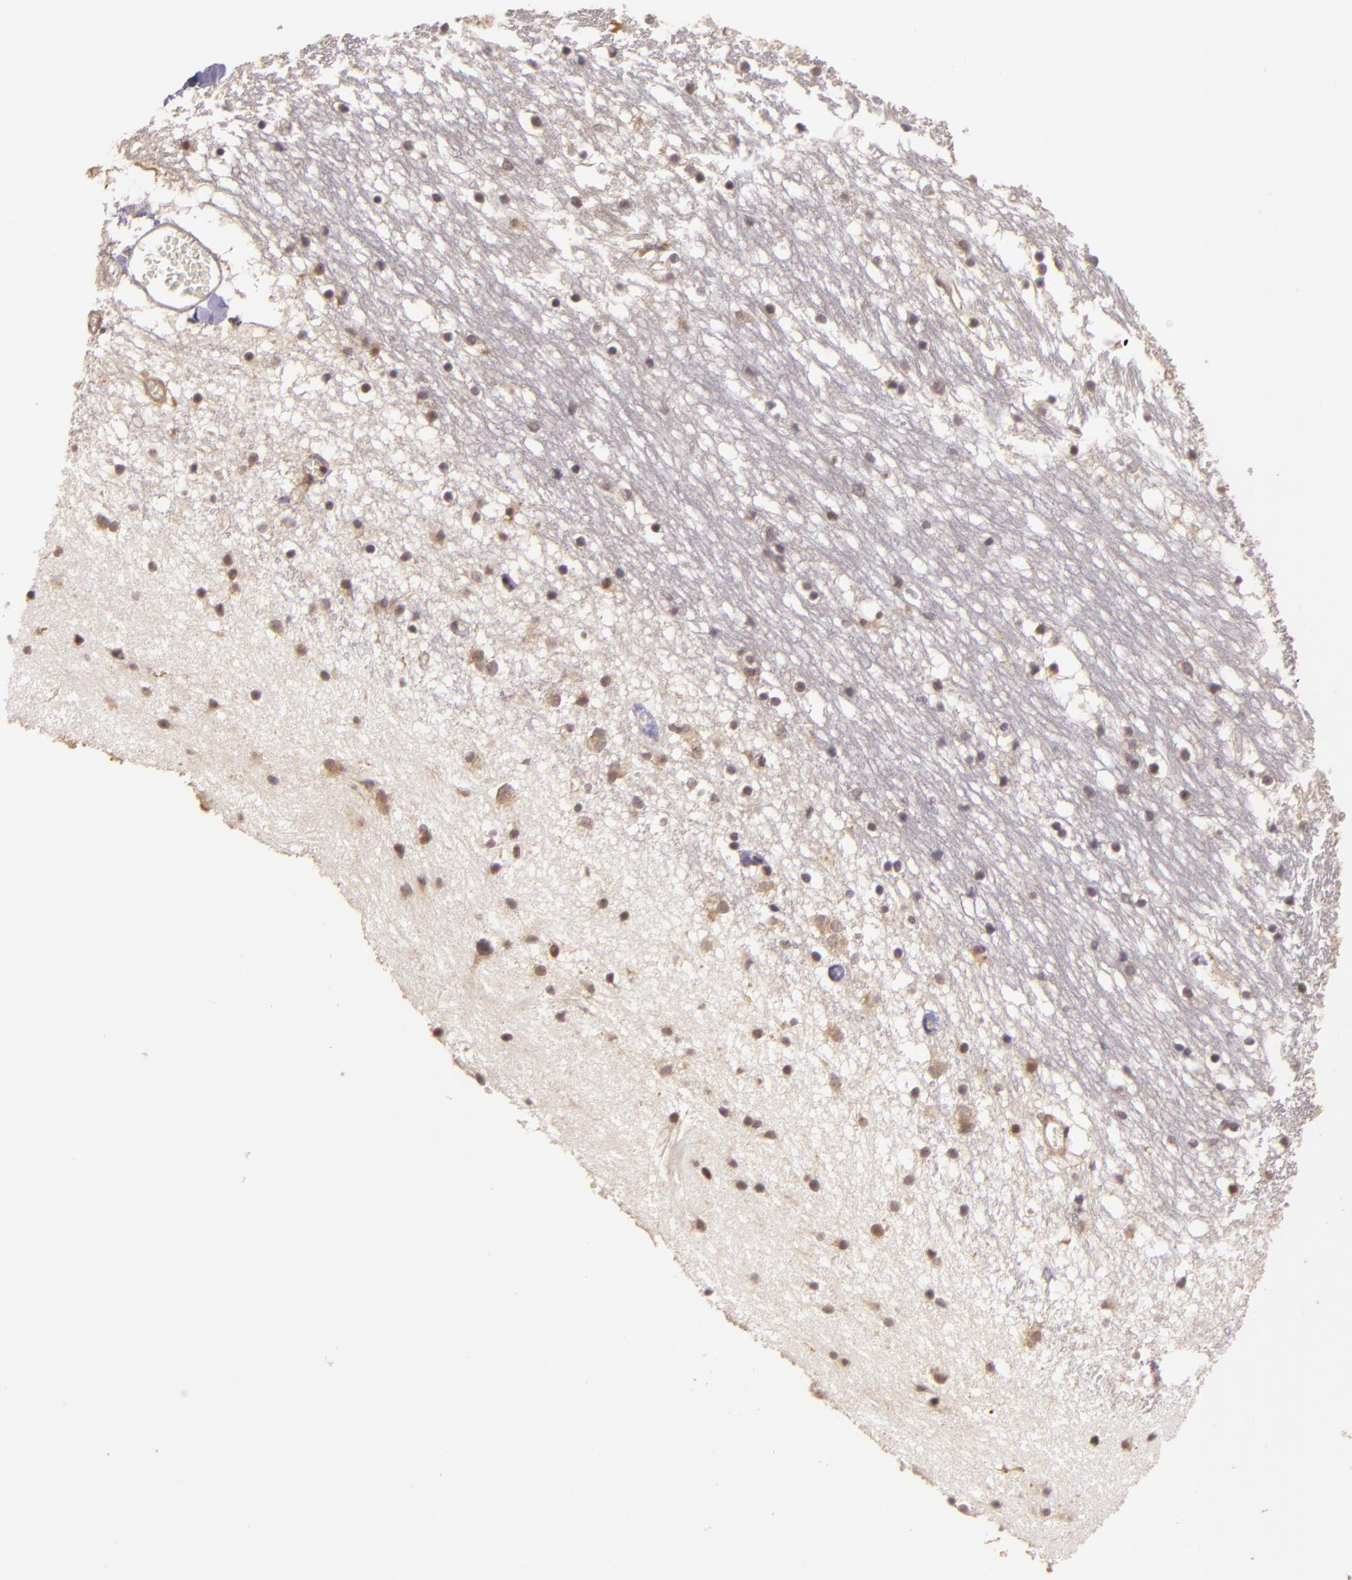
{"staining": {"intensity": "weak", "quantity": "<25%", "location": "nuclear"}, "tissue": "caudate", "cell_type": "Glial cells", "image_type": "normal", "snomed": [{"axis": "morphology", "description": "Normal tissue, NOS"}, {"axis": "topography", "description": "Lateral ventricle wall"}], "caption": "Immunohistochemistry (IHC) image of benign caudate: caudate stained with DAB exhibits no significant protein positivity in glial cells.", "gene": "TXNRD2", "patient": {"sex": "male", "age": 45}}